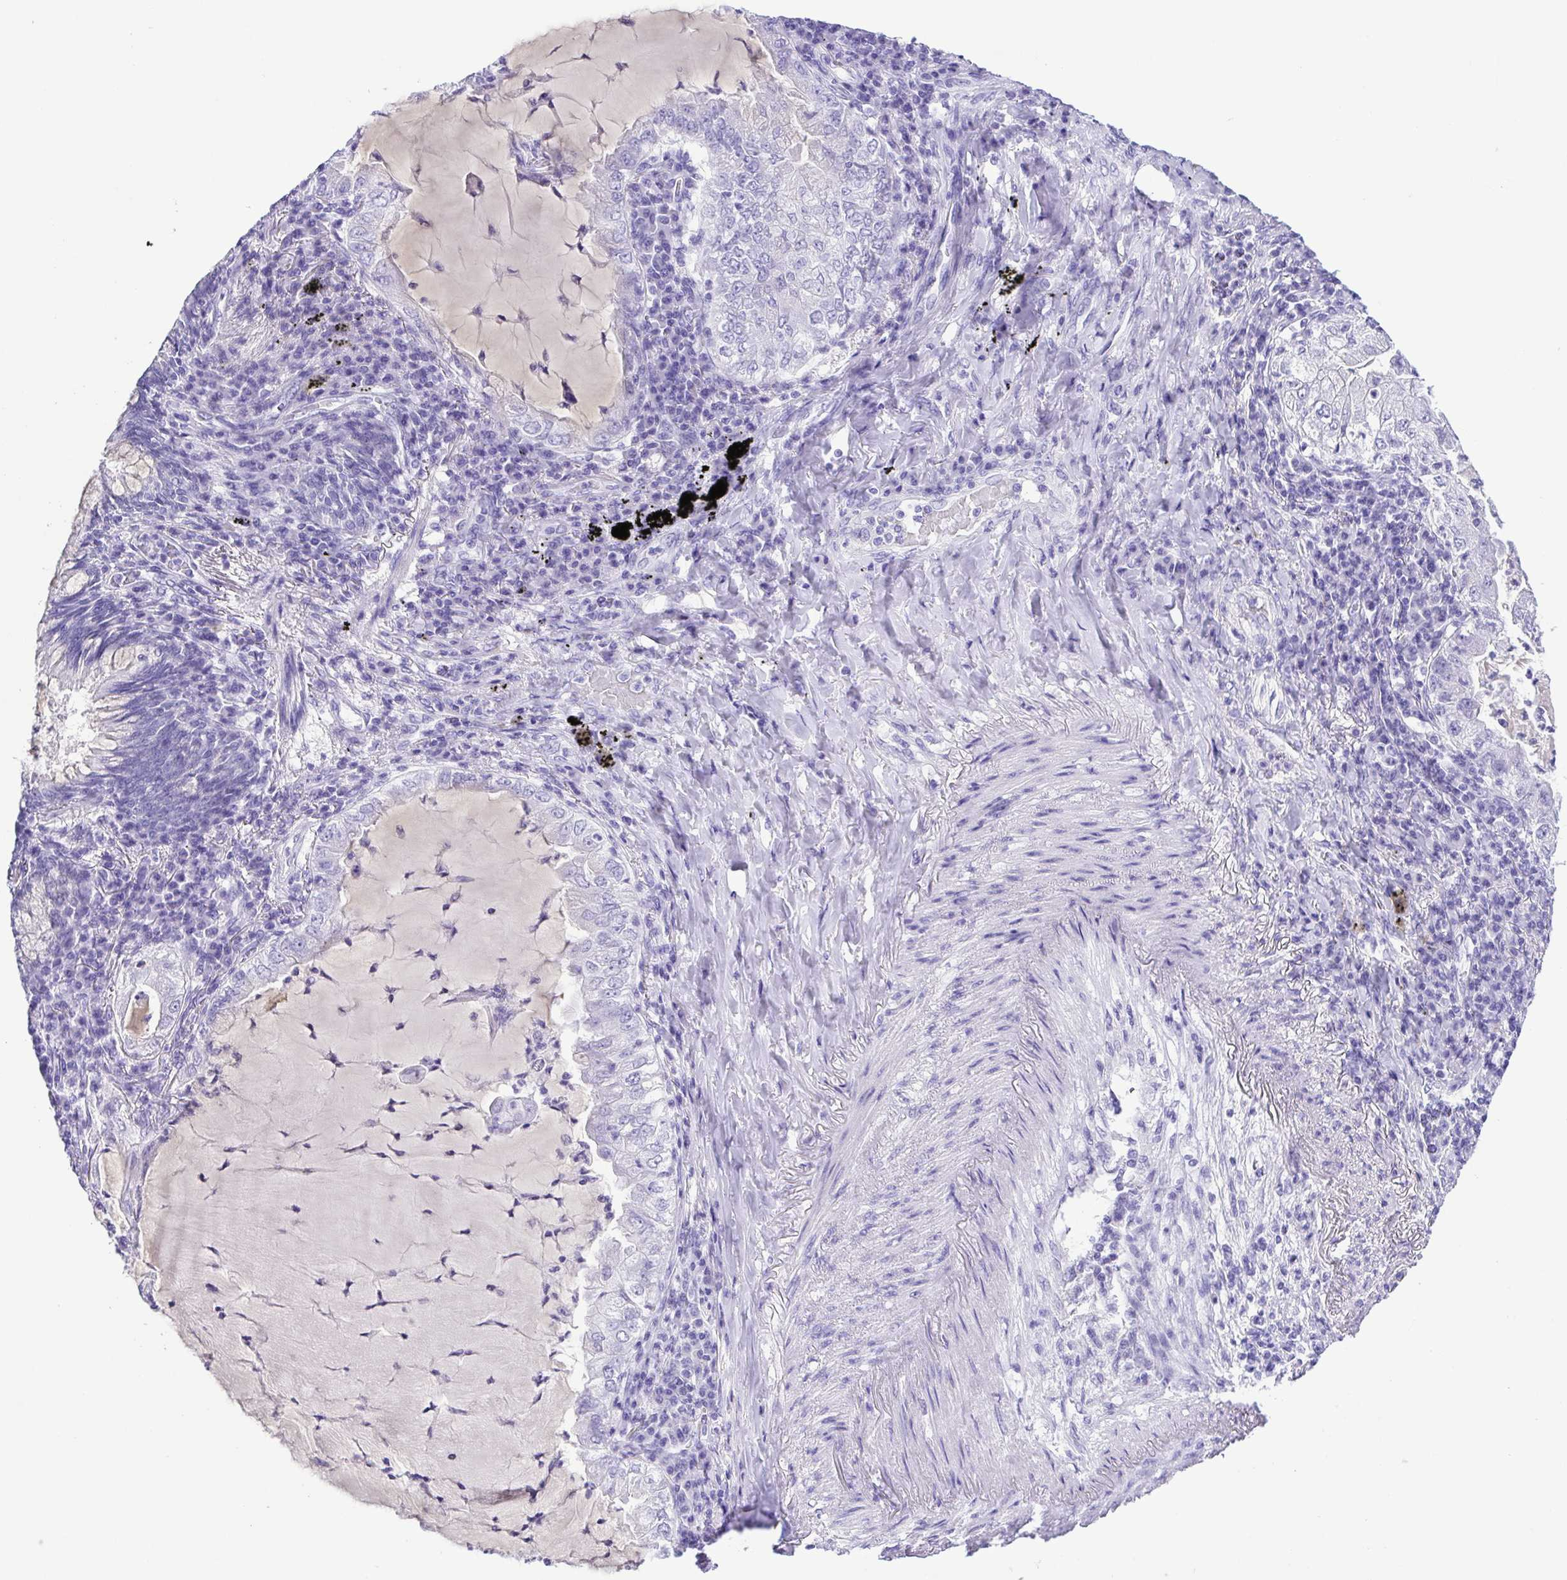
{"staining": {"intensity": "negative", "quantity": "none", "location": "none"}, "tissue": "lung cancer", "cell_type": "Tumor cells", "image_type": "cancer", "snomed": [{"axis": "morphology", "description": "Adenocarcinoma, NOS"}, {"axis": "topography", "description": "Lung"}], "caption": "Immunohistochemical staining of lung cancer (adenocarcinoma) reveals no significant positivity in tumor cells. The staining is performed using DAB brown chromogen with nuclei counter-stained in using hematoxylin.", "gene": "OVGP1", "patient": {"sex": "female", "age": 73}}